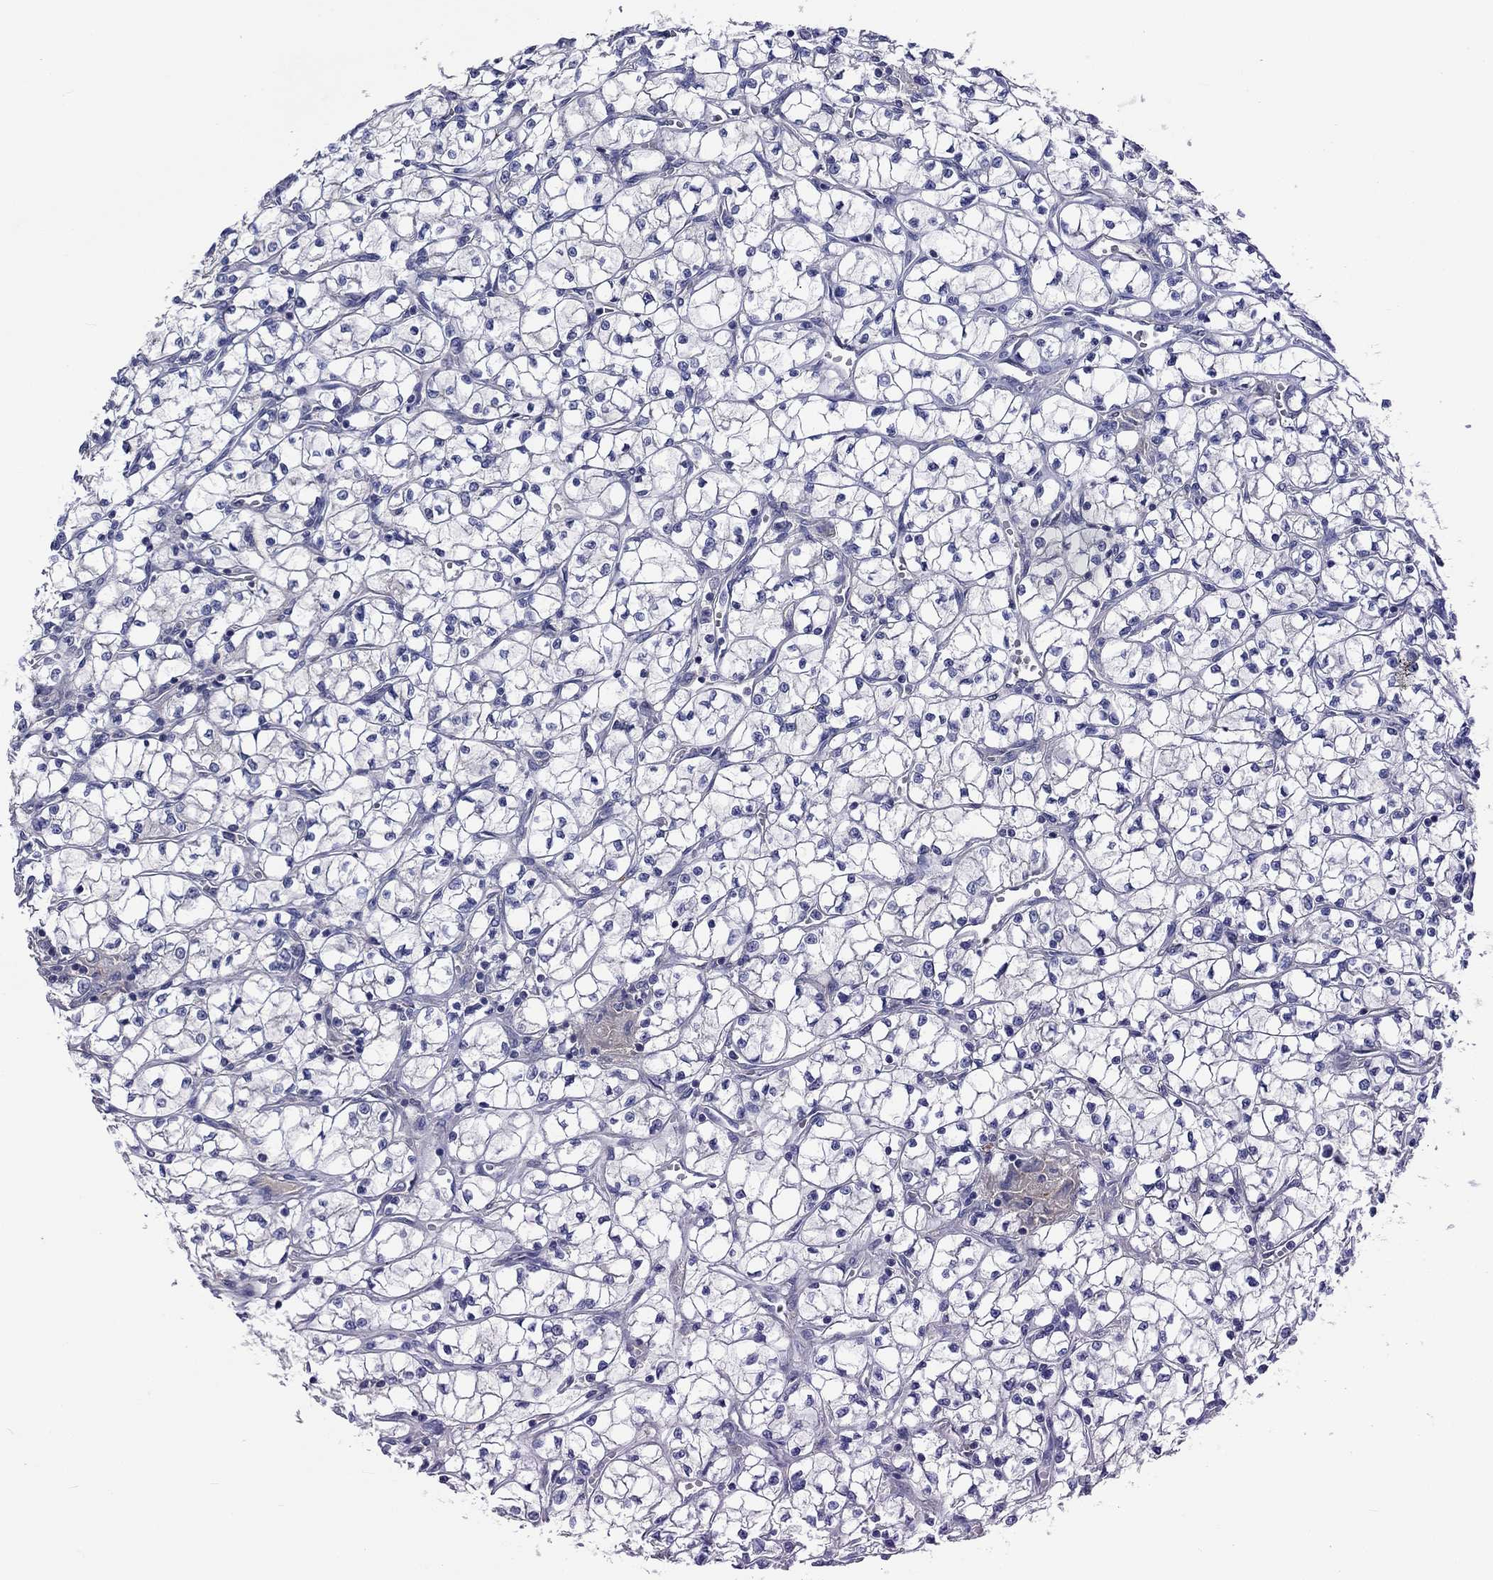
{"staining": {"intensity": "negative", "quantity": "none", "location": "none"}, "tissue": "renal cancer", "cell_type": "Tumor cells", "image_type": "cancer", "snomed": [{"axis": "morphology", "description": "Adenocarcinoma, NOS"}, {"axis": "topography", "description": "Kidney"}], "caption": "Image shows no protein positivity in tumor cells of renal cancer (adenocarcinoma) tissue.", "gene": "CNDP1", "patient": {"sex": "female", "age": 64}}